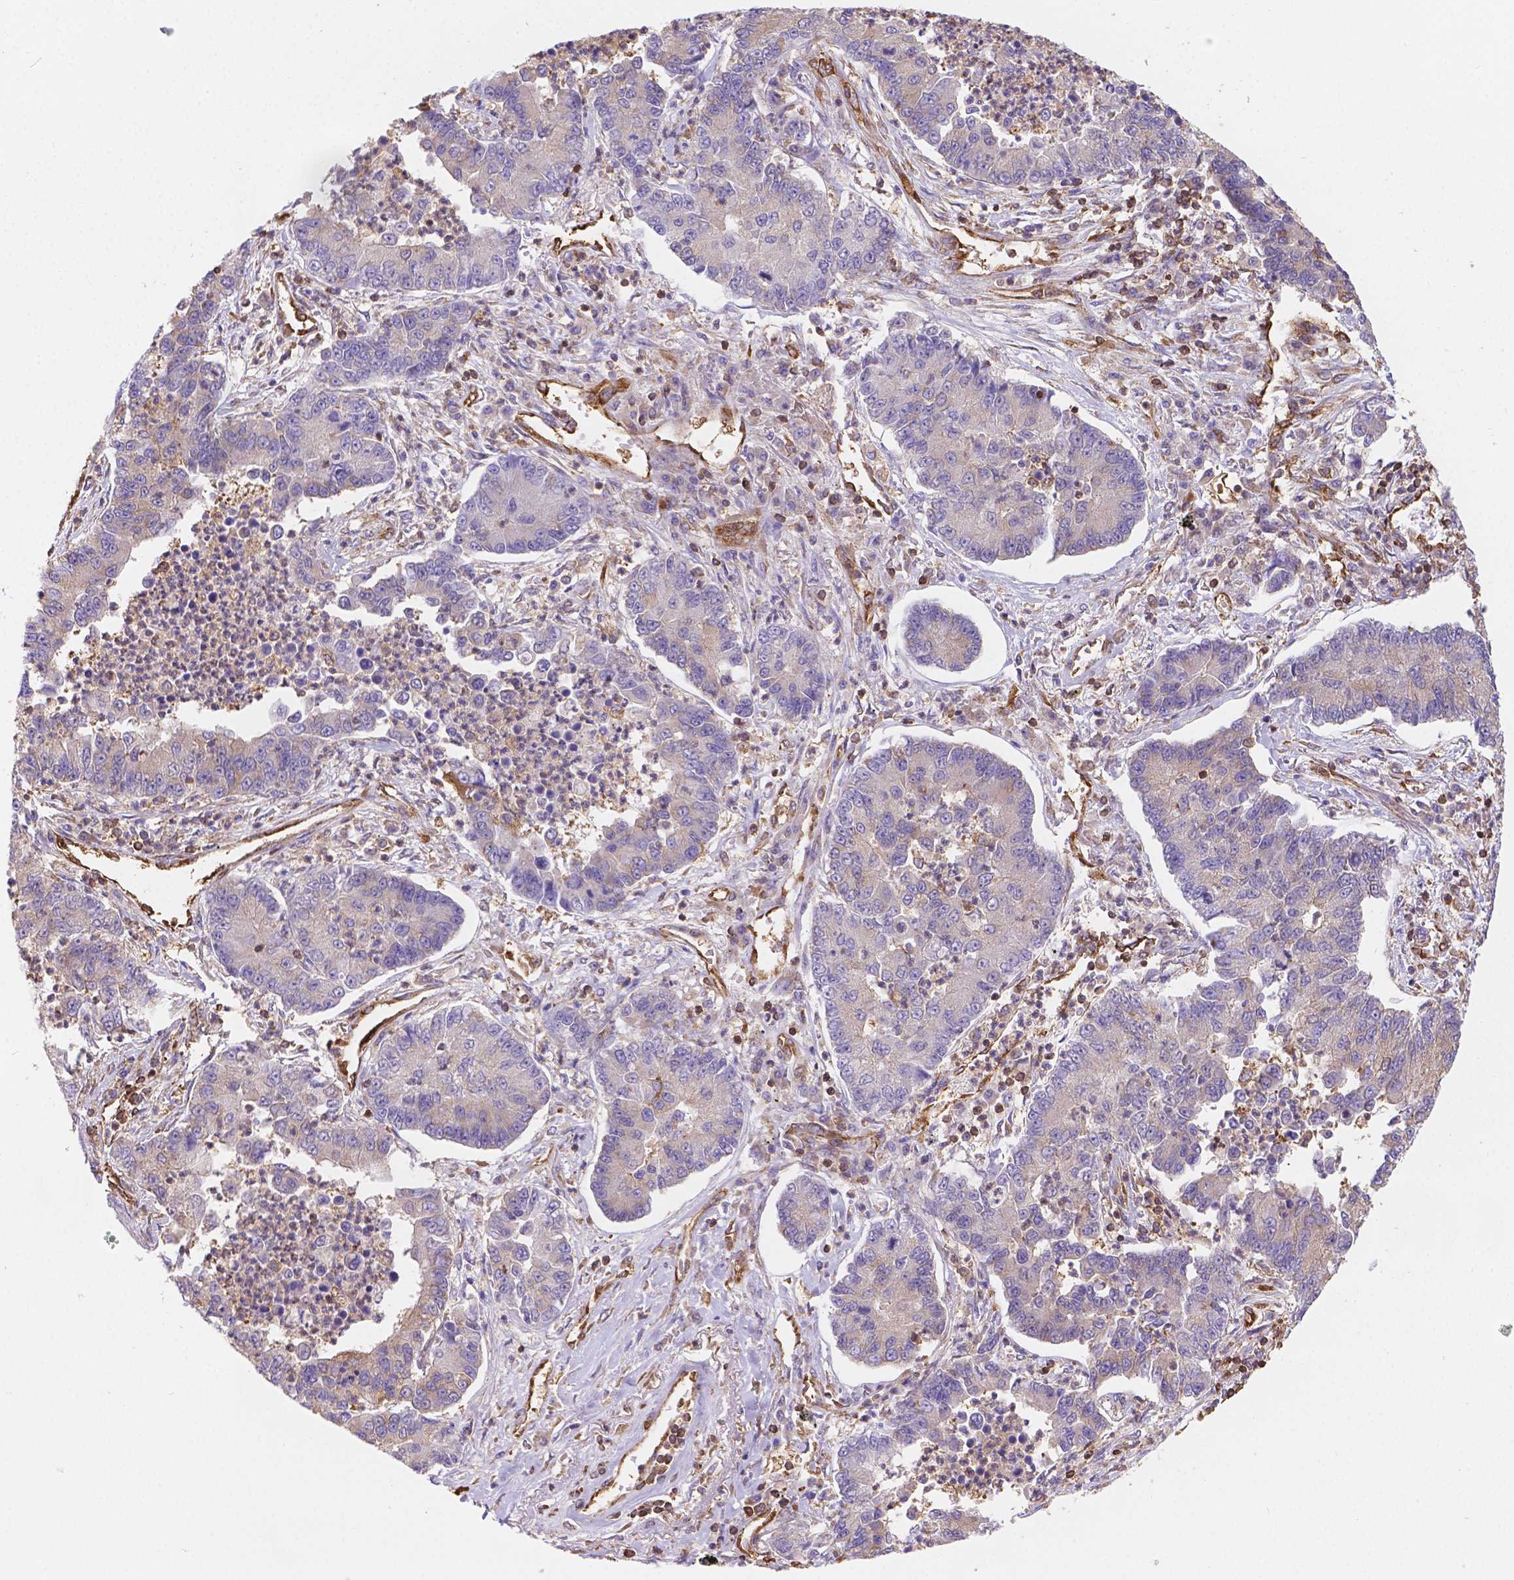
{"staining": {"intensity": "negative", "quantity": "none", "location": "none"}, "tissue": "lung cancer", "cell_type": "Tumor cells", "image_type": "cancer", "snomed": [{"axis": "morphology", "description": "Adenocarcinoma, NOS"}, {"axis": "topography", "description": "Lung"}], "caption": "The micrograph displays no significant expression in tumor cells of lung cancer. (DAB (3,3'-diaminobenzidine) immunohistochemistry visualized using brightfield microscopy, high magnification).", "gene": "DMWD", "patient": {"sex": "female", "age": 57}}